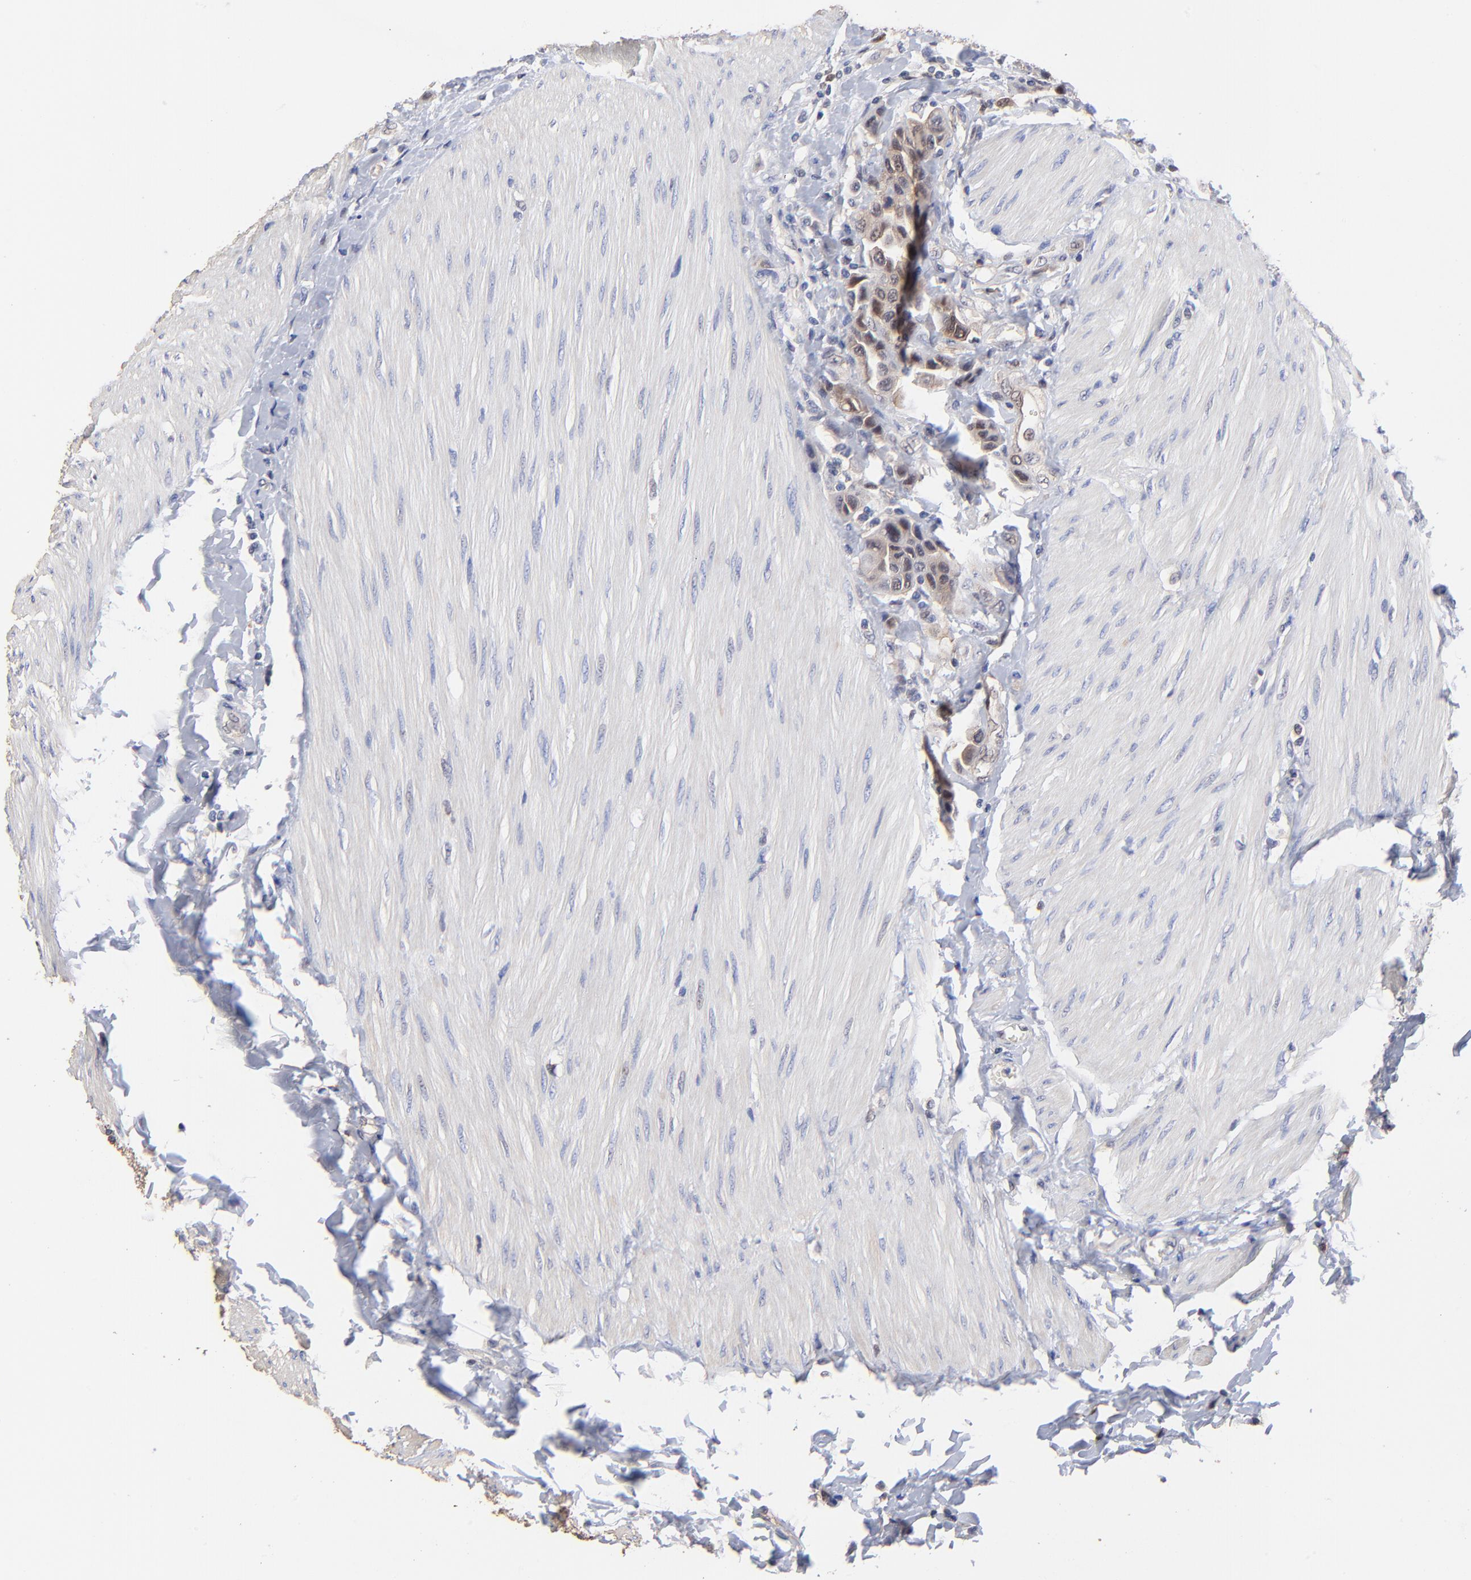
{"staining": {"intensity": "moderate", "quantity": "25%-75%", "location": "cytoplasmic/membranous,nuclear"}, "tissue": "urothelial cancer", "cell_type": "Tumor cells", "image_type": "cancer", "snomed": [{"axis": "morphology", "description": "Urothelial carcinoma, High grade"}, {"axis": "topography", "description": "Urinary bladder"}], "caption": "Protein staining of urothelial cancer tissue exhibits moderate cytoplasmic/membranous and nuclear staining in about 25%-75% of tumor cells.", "gene": "DCTPP1", "patient": {"sex": "male", "age": 50}}